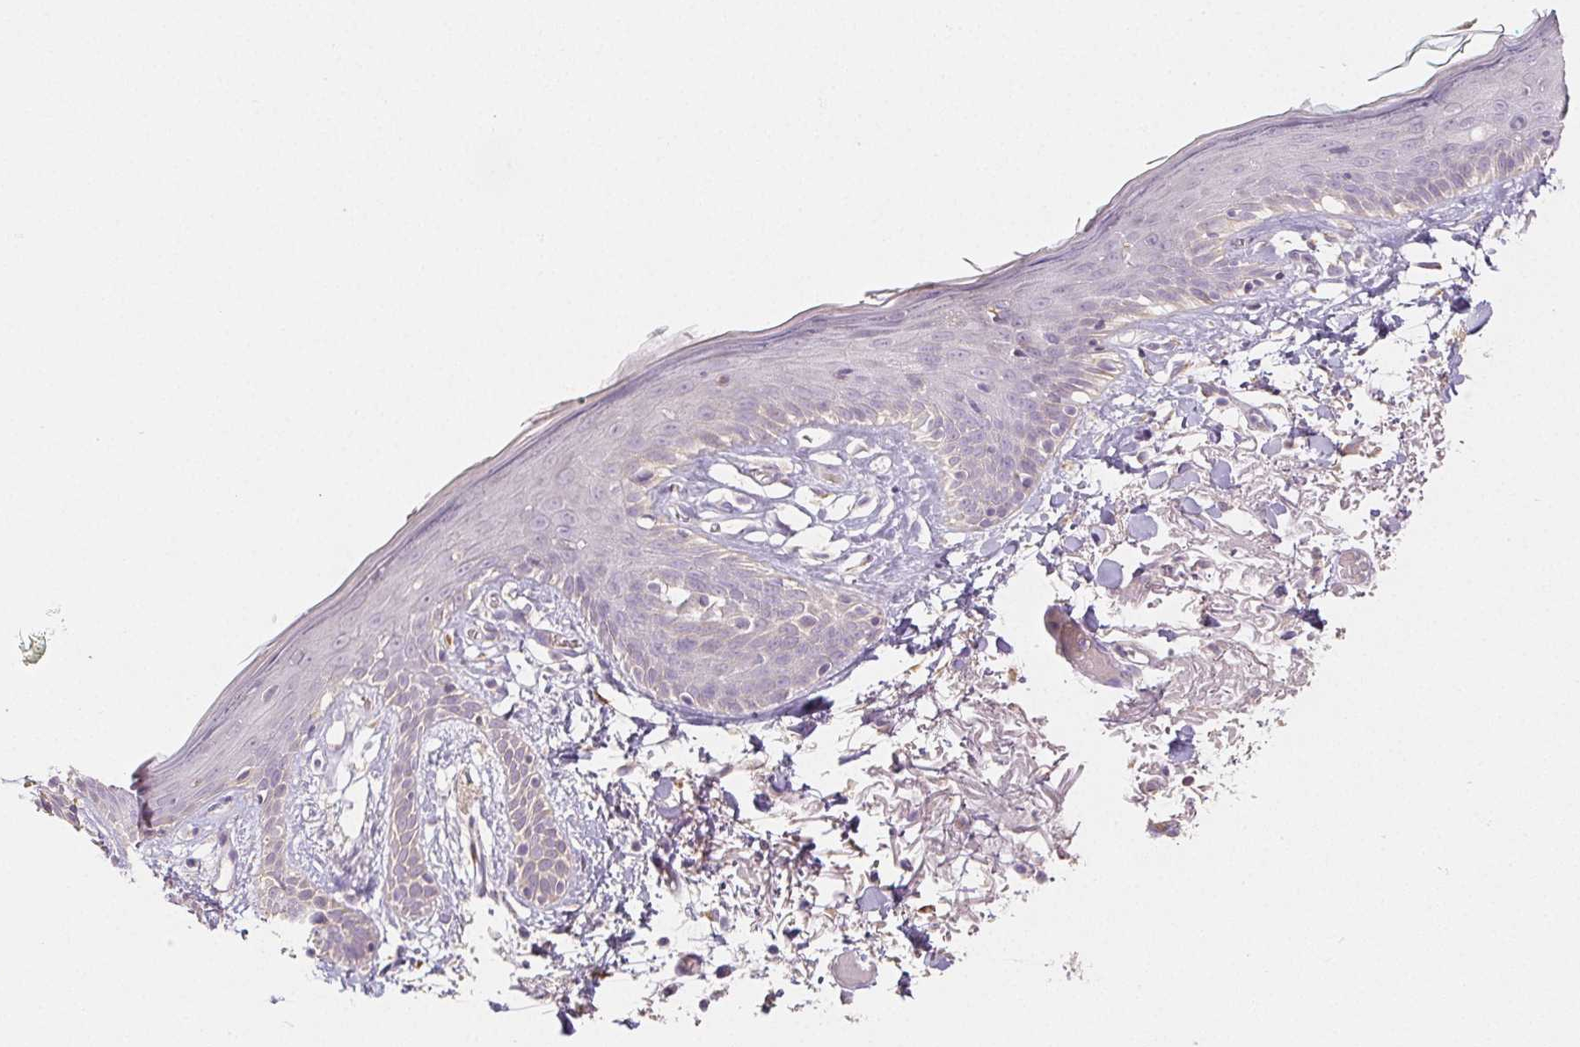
{"staining": {"intensity": "negative", "quantity": "none", "location": "none"}, "tissue": "skin", "cell_type": "Fibroblasts", "image_type": "normal", "snomed": [{"axis": "morphology", "description": "Normal tissue, NOS"}, {"axis": "topography", "description": "Skin"}], "caption": "High power microscopy photomicrograph of an immunohistochemistry histopathology image of unremarkable skin, revealing no significant expression in fibroblasts. (DAB (3,3'-diaminobenzidine) immunohistochemistry with hematoxylin counter stain).", "gene": "ACVR1B", "patient": {"sex": "male", "age": 79}}